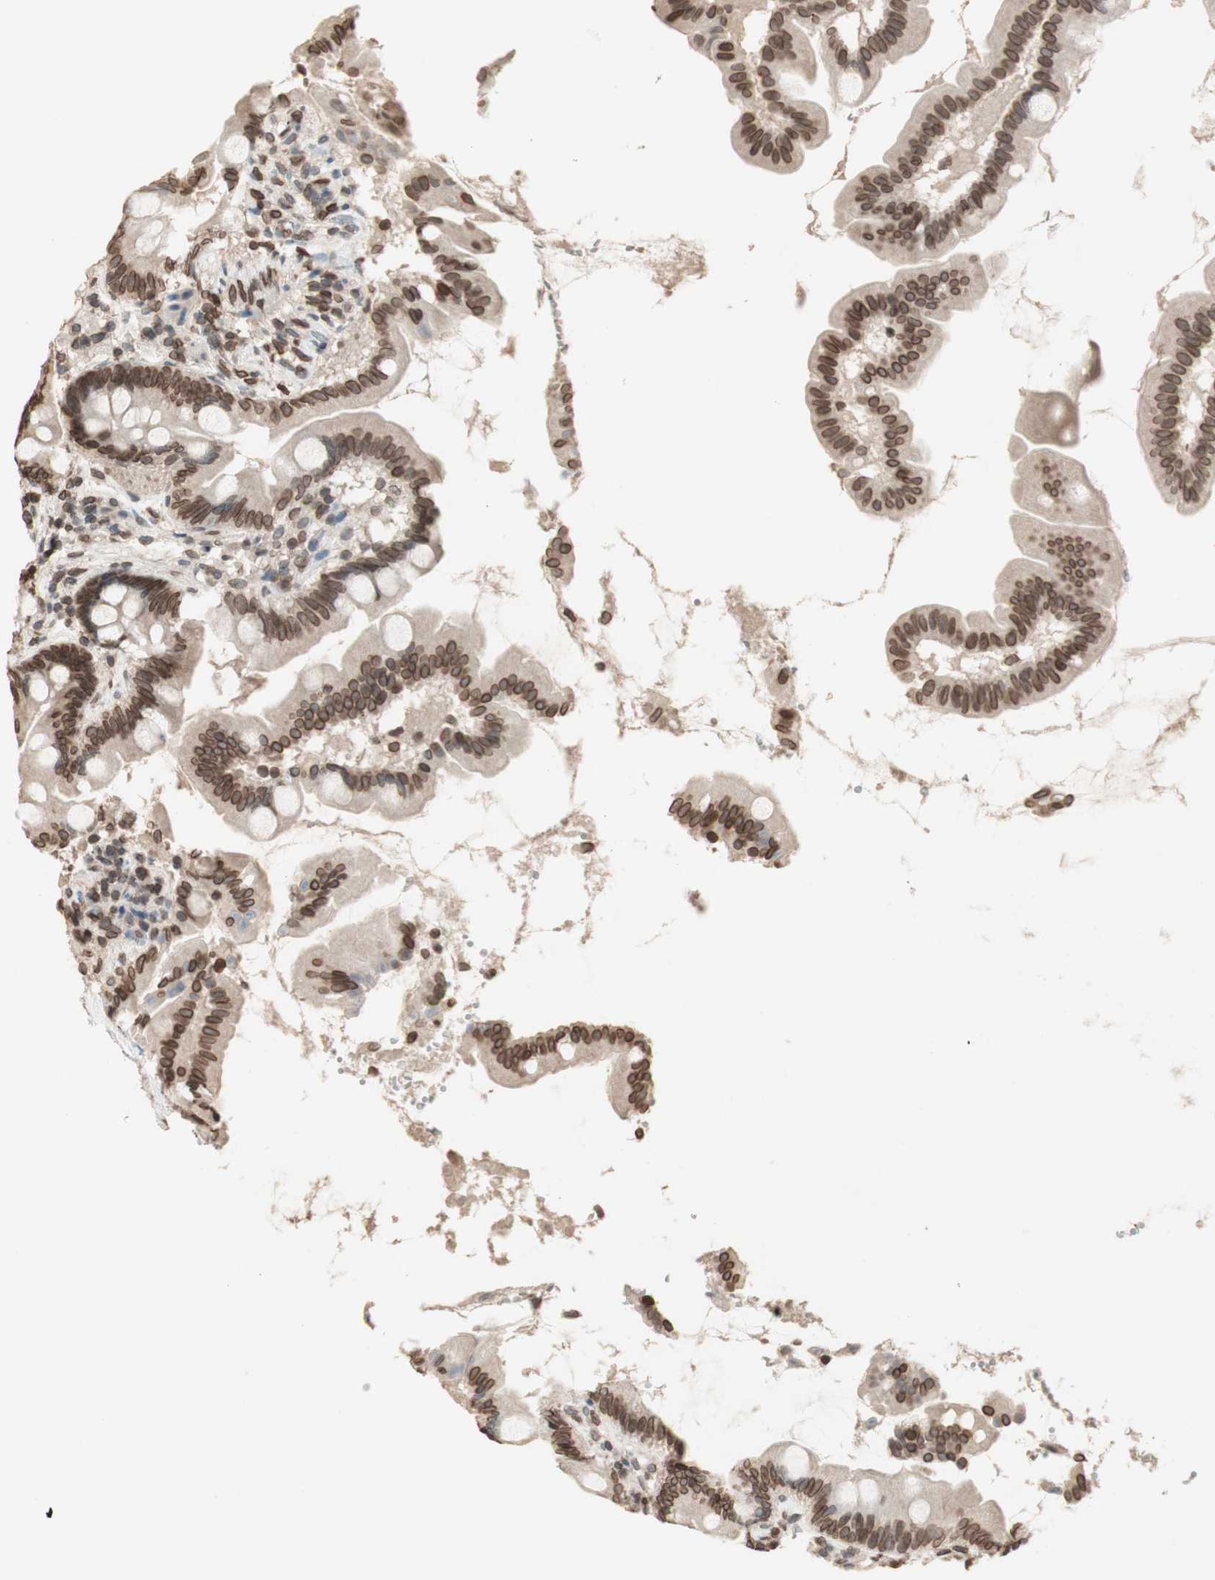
{"staining": {"intensity": "moderate", "quantity": ">75%", "location": "cytoplasmic/membranous,nuclear"}, "tissue": "small intestine", "cell_type": "Glandular cells", "image_type": "normal", "snomed": [{"axis": "morphology", "description": "Normal tissue, NOS"}, {"axis": "topography", "description": "Small intestine"}], "caption": "The image demonstrates a brown stain indicating the presence of a protein in the cytoplasmic/membranous,nuclear of glandular cells in small intestine. (DAB IHC, brown staining for protein, blue staining for nuclei).", "gene": "TMPO", "patient": {"sex": "female", "age": 56}}